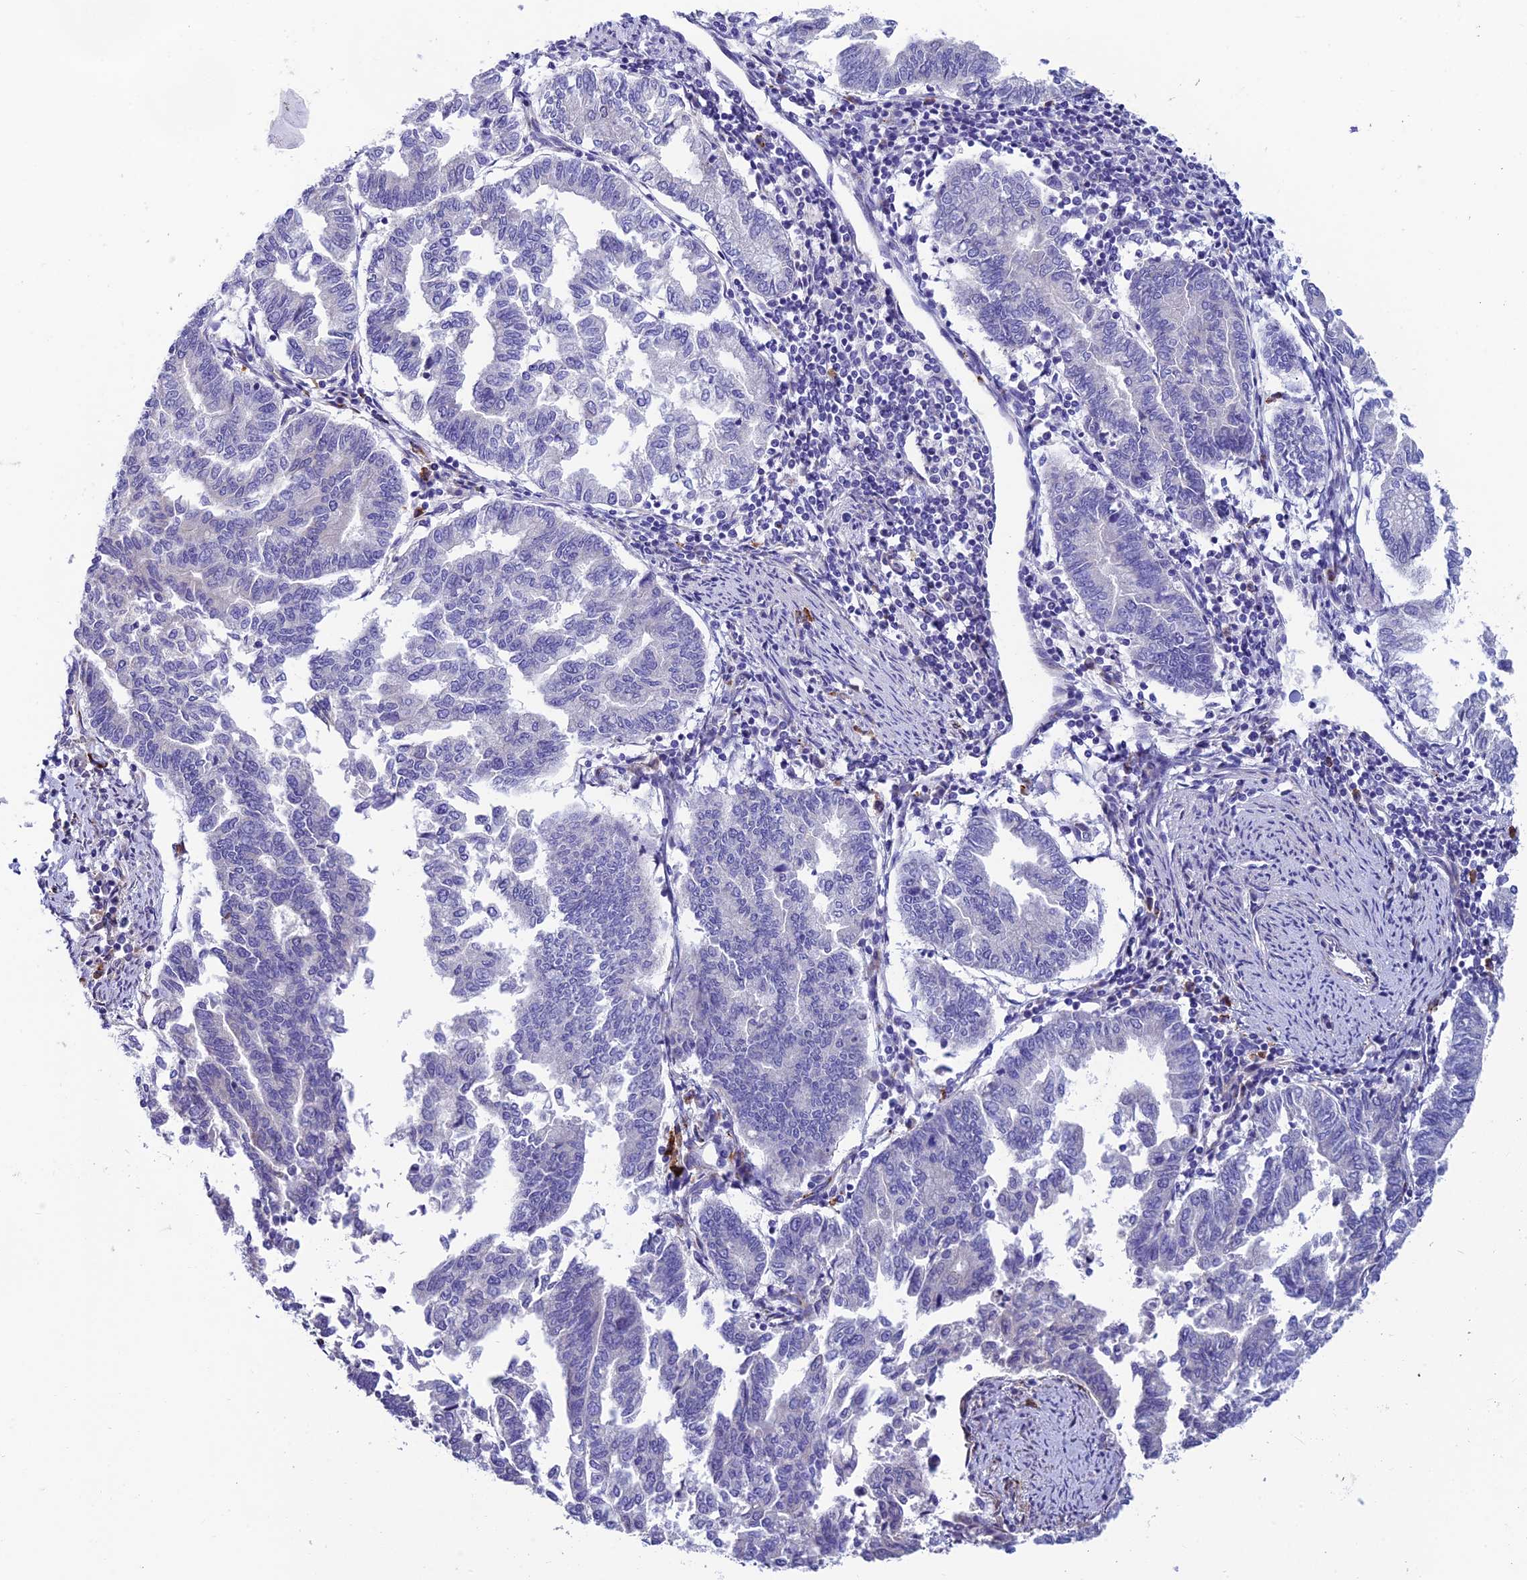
{"staining": {"intensity": "negative", "quantity": "none", "location": "none"}, "tissue": "endometrial cancer", "cell_type": "Tumor cells", "image_type": "cancer", "snomed": [{"axis": "morphology", "description": "Adenocarcinoma, NOS"}, {"axis": "topography", "description": "Endometrium"}], "caption": "Endometrial cancer (adenocarcinoma) was stained to show a protein in brown. There is no significant staining in tumor cells.", "gene": "MACIR", "patient": {"sex": "female", "age": 79}}